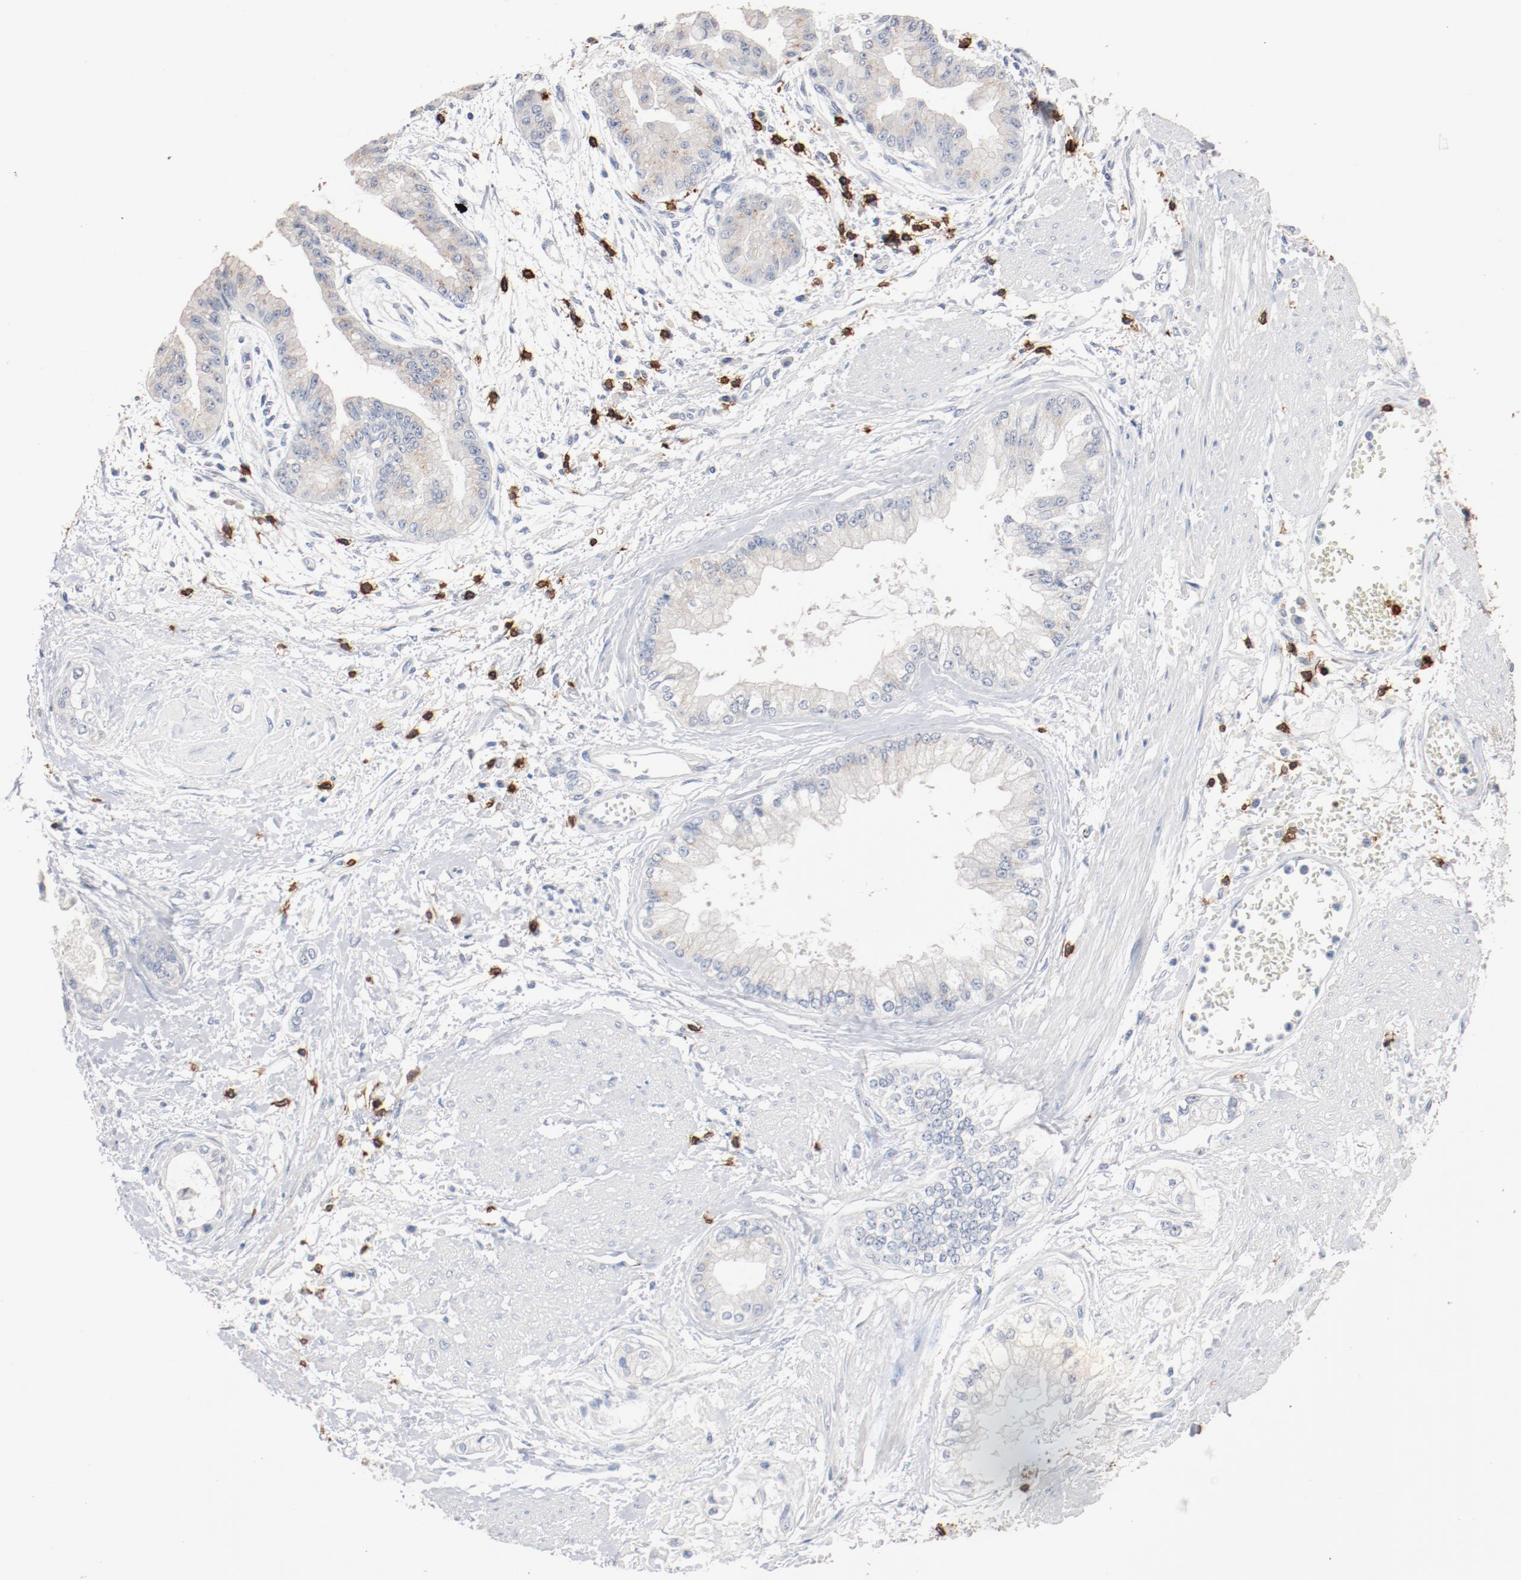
{"staining": {"intensity": "negative", "quantity": "none", "location": "none"}, "tissue": "liver cancer", "cell_type": "Tumor cells", "image_type": "cancer", "snomed": [{"axis": "morphology", "description": "Cholangiocarcinoma"}, {"axis": "topography", "description": "Liver"}], "caption": "Photomicrograph shows no protein positivity in tumor cells of liver cancer tissue.", "gene": "CD247", "patient": {"sex": "female", "age": 79}}